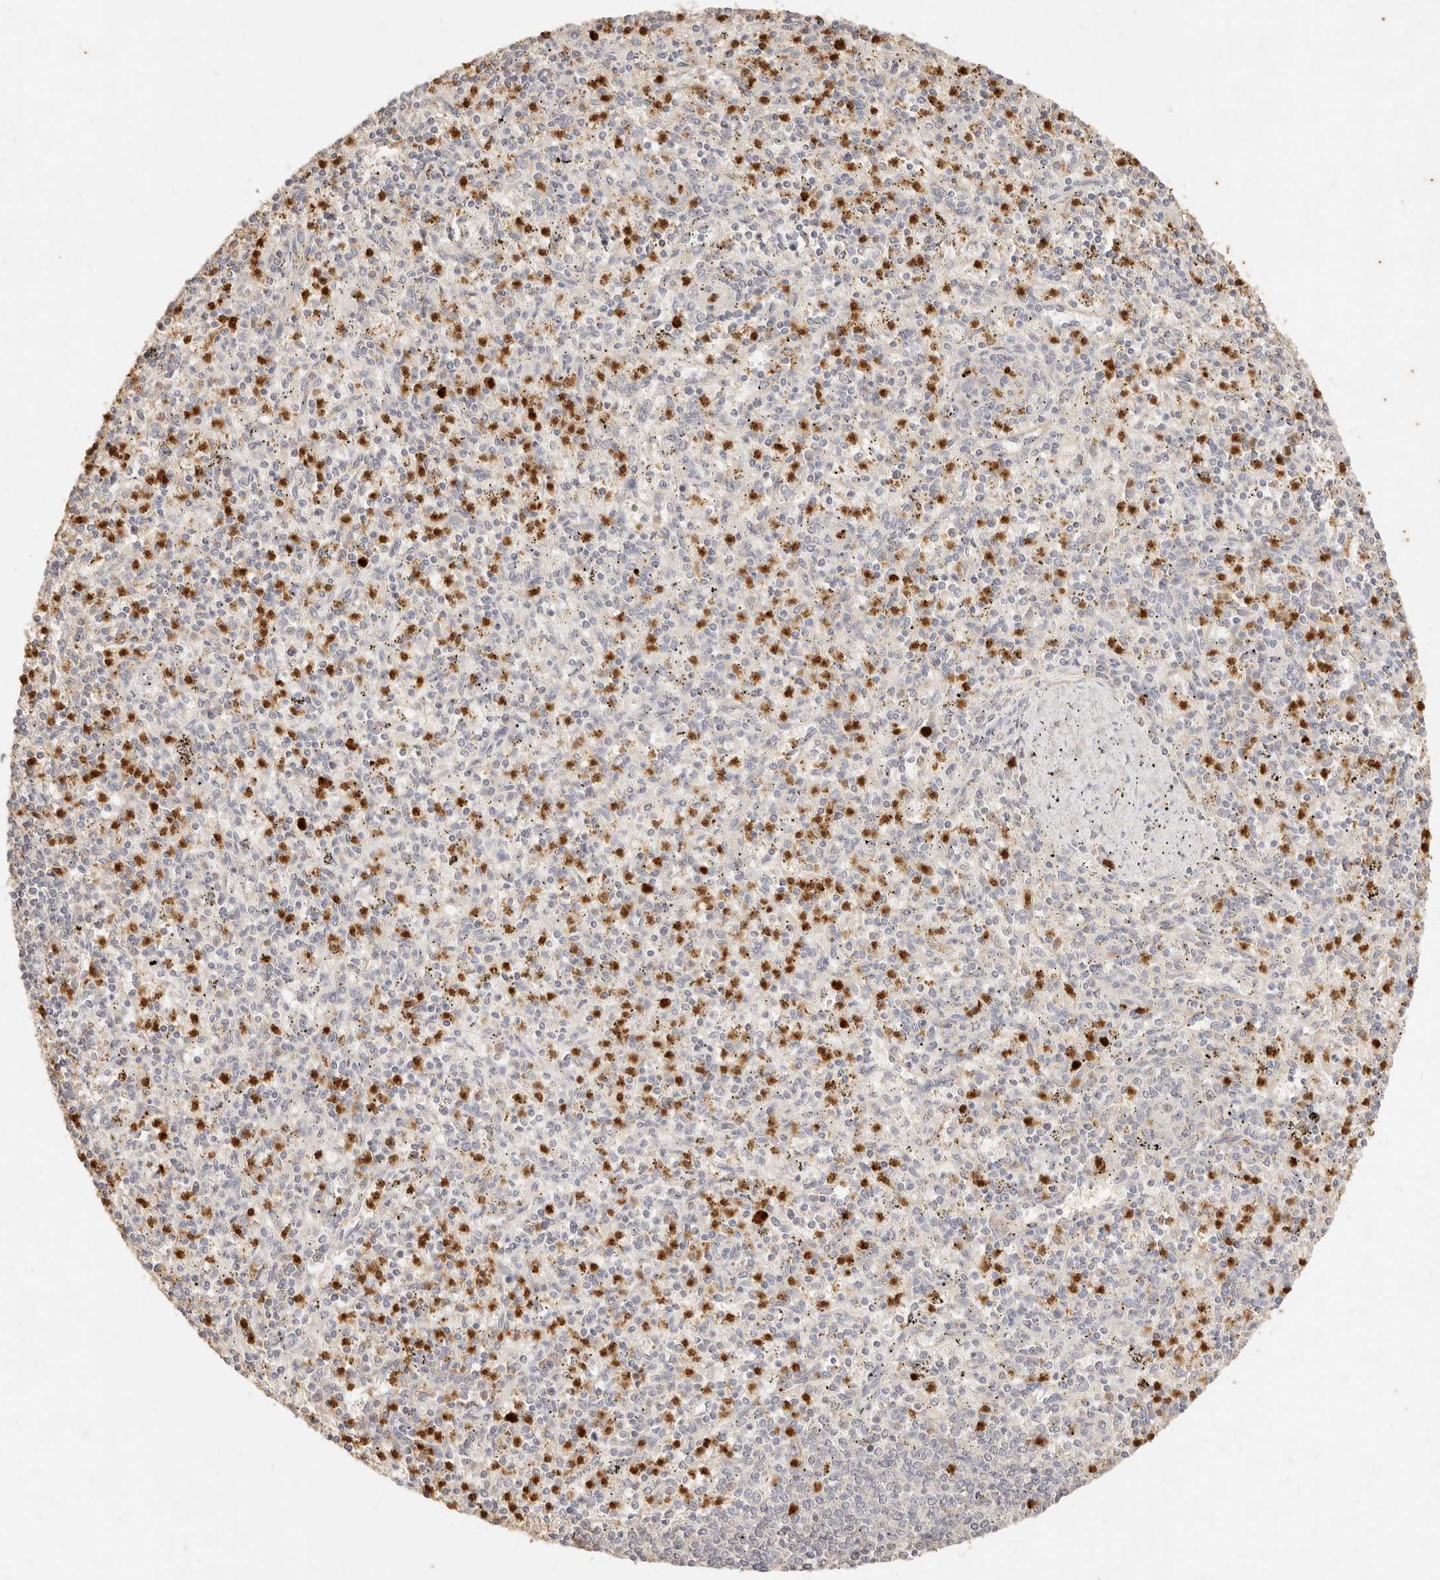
{"staining": {"intensity": "strong", "quantity": "<25%", "location": "cytoplasmic/membranous,nuclear"}, "tissue": "spleen", "cell_type": "Cells in red pulp", "image_type": "normal", "snomed": [{"axis": "morphology", "description": "Normal tissue, NOS"}, {"axis": "topography", "description": "Spleen"}], "caption": "Spleen stained with immunohistochemistry exhibits strong cytoplasmic/membranous,nuclear expression in about <25% of cells in red pulp. (Brightfield microscopy of DAB IHC at high magnification).", "gene": "TMTC2", "patient": {"sex": "male", "age": 72}}